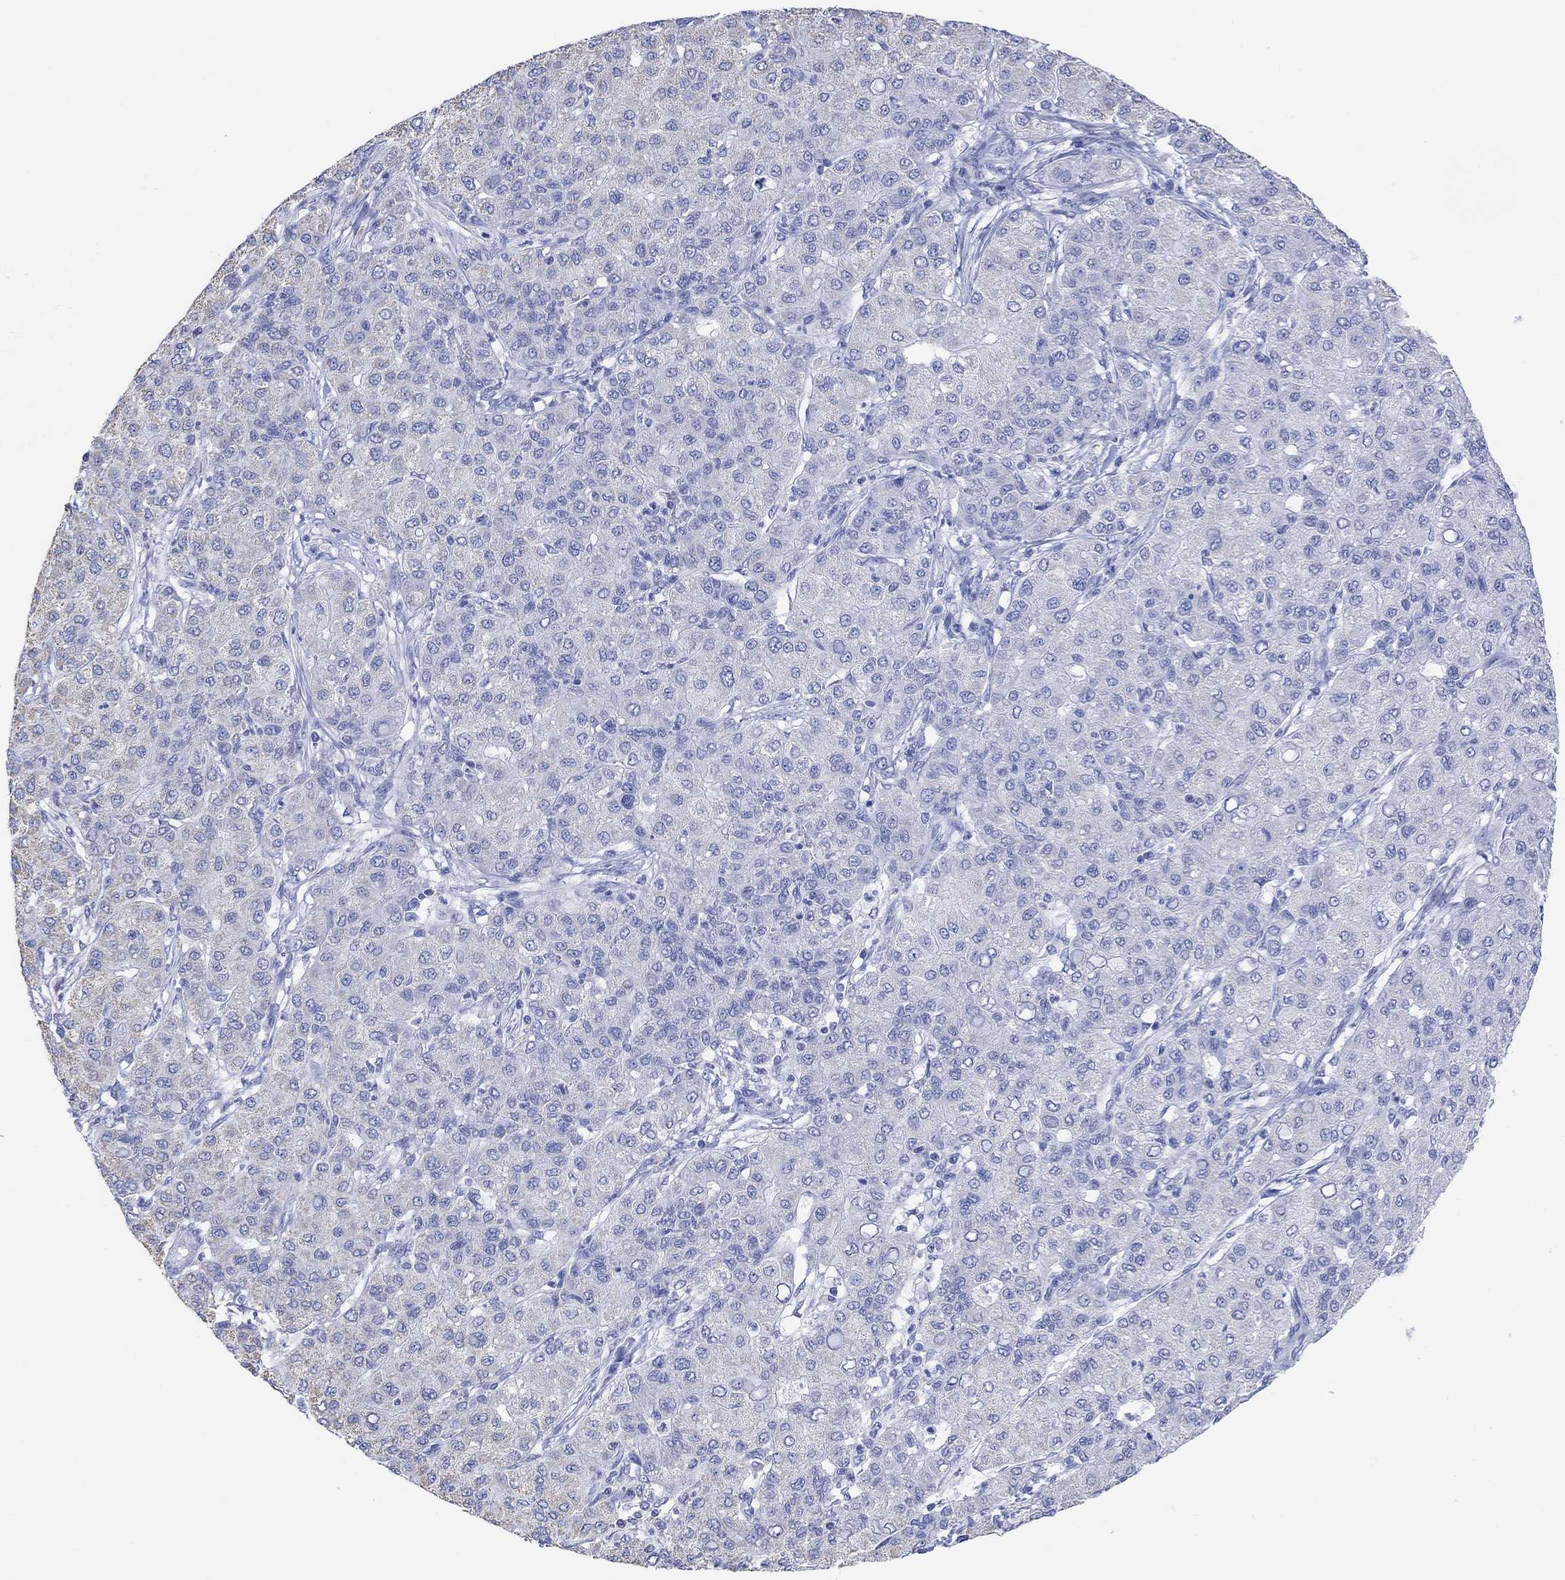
{"staining": {"intensity": "negative", "quantity": "none", "location": "none"}, "tissue": "liver cancer", "cell_type": "Tumor cells", "image_type": "cancer", "snomed": [{"axis": "morphology", "description": "Carcinoma, Hepatocellular, NOS"}, {"axis": "topography", "description": "Liver"}], "caption": "A photomicrograph of human liver cancer (hepatocellular carcinoma) is negative for staining in tumor cells. (DAB immunohistochemistry, high magnification).", "gene": "SYT12", "patient": {"sex": "male", "age": 65}}